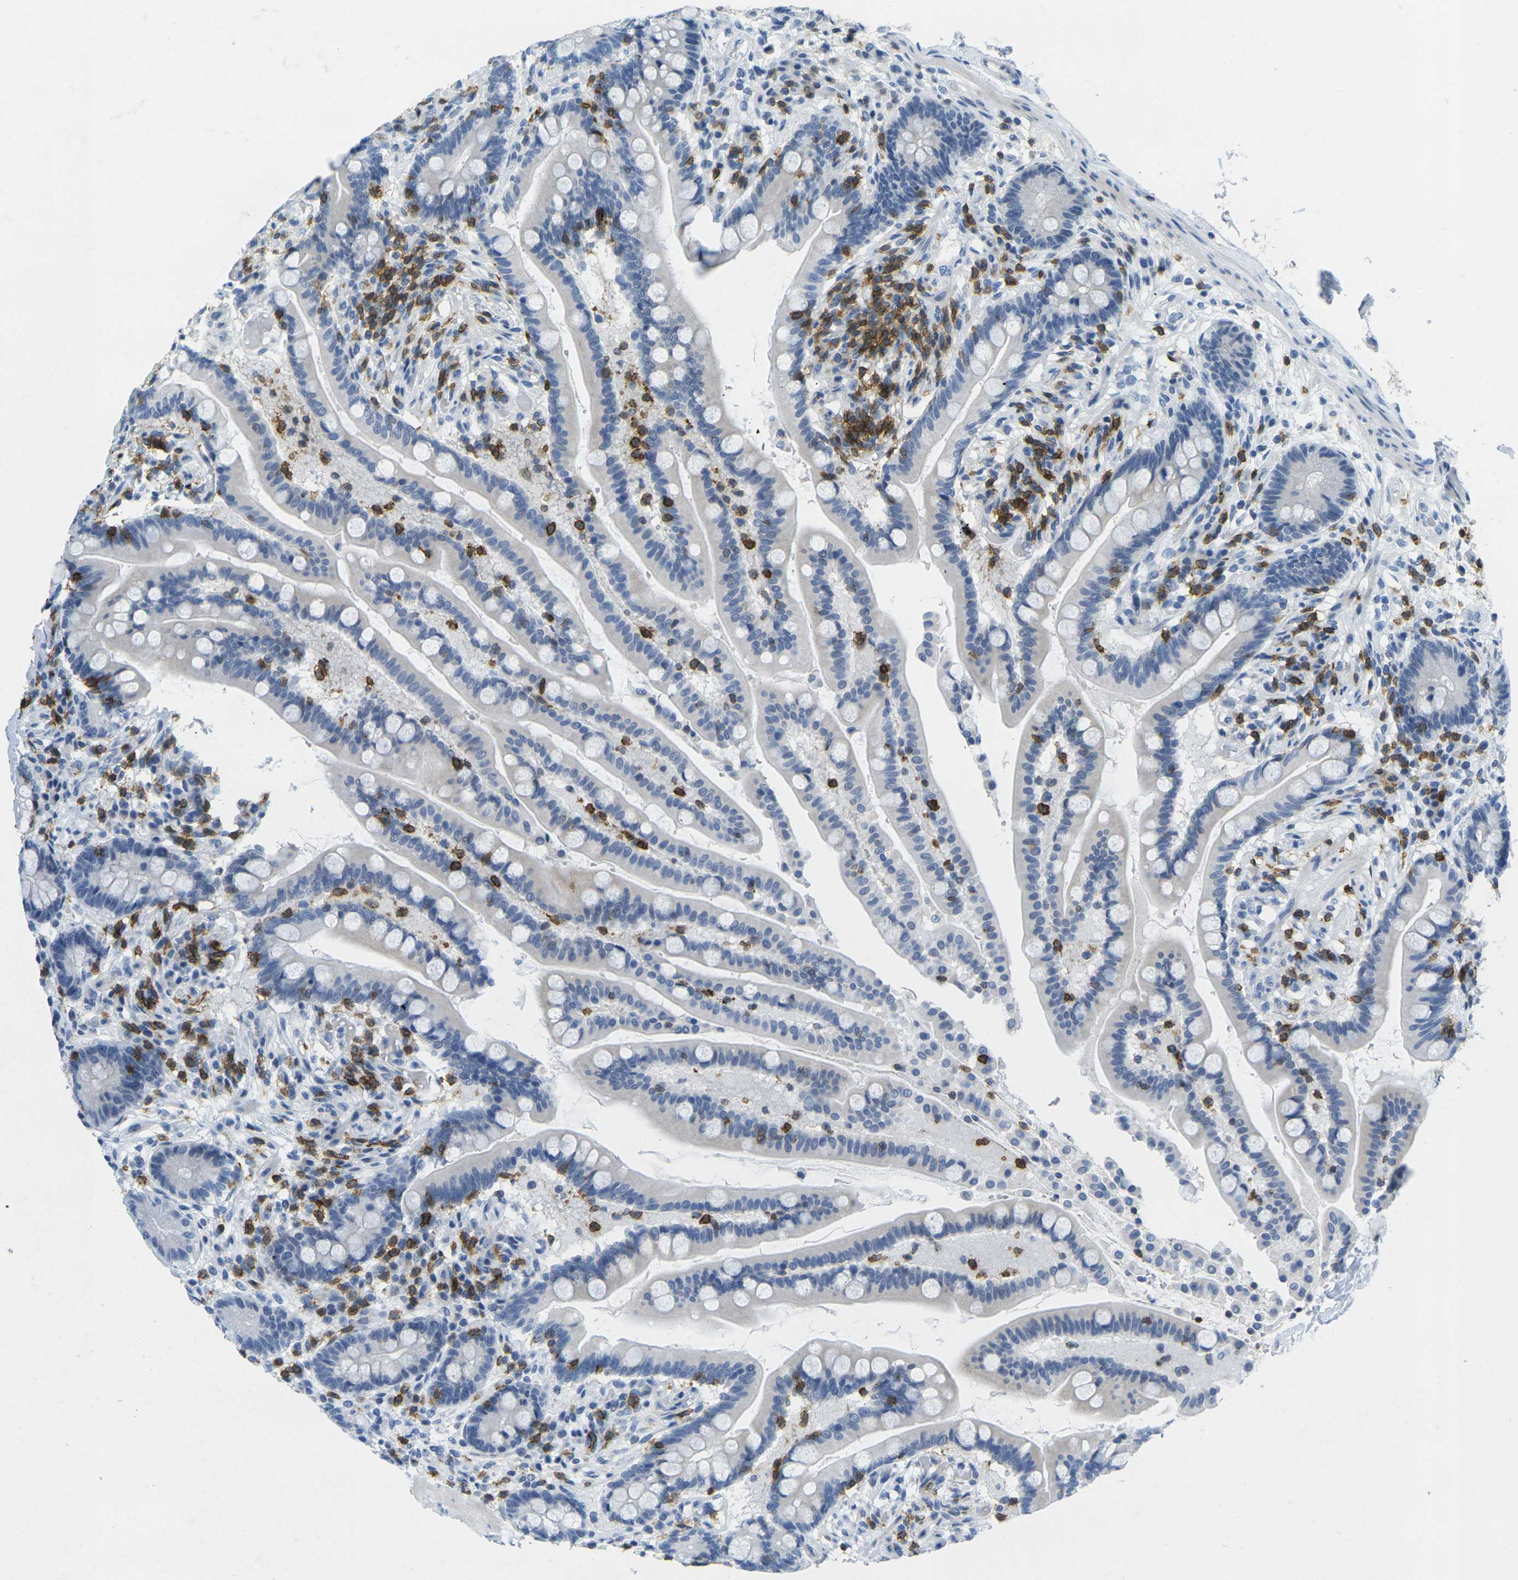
{"staining": {"intensity": "negative", "quantity": "none", "location": "none"}, "tissue": "colon", "cell_type": "Endothelial cells", "image_type": "normal", "snomed": [{"axis": "morphology", "description": "Normal tissue, NOS"}, {"axis": "topography", "description": "Colon"}], "caption": "This photomicrograph is of normal colon stained with immunohistochemistry to label a protein in brown with the nuclei are counter-stained blue. There is no expression in endothelial cells.", "gene": "CD3D", "patient": {"sex": "male", "age": 73}}